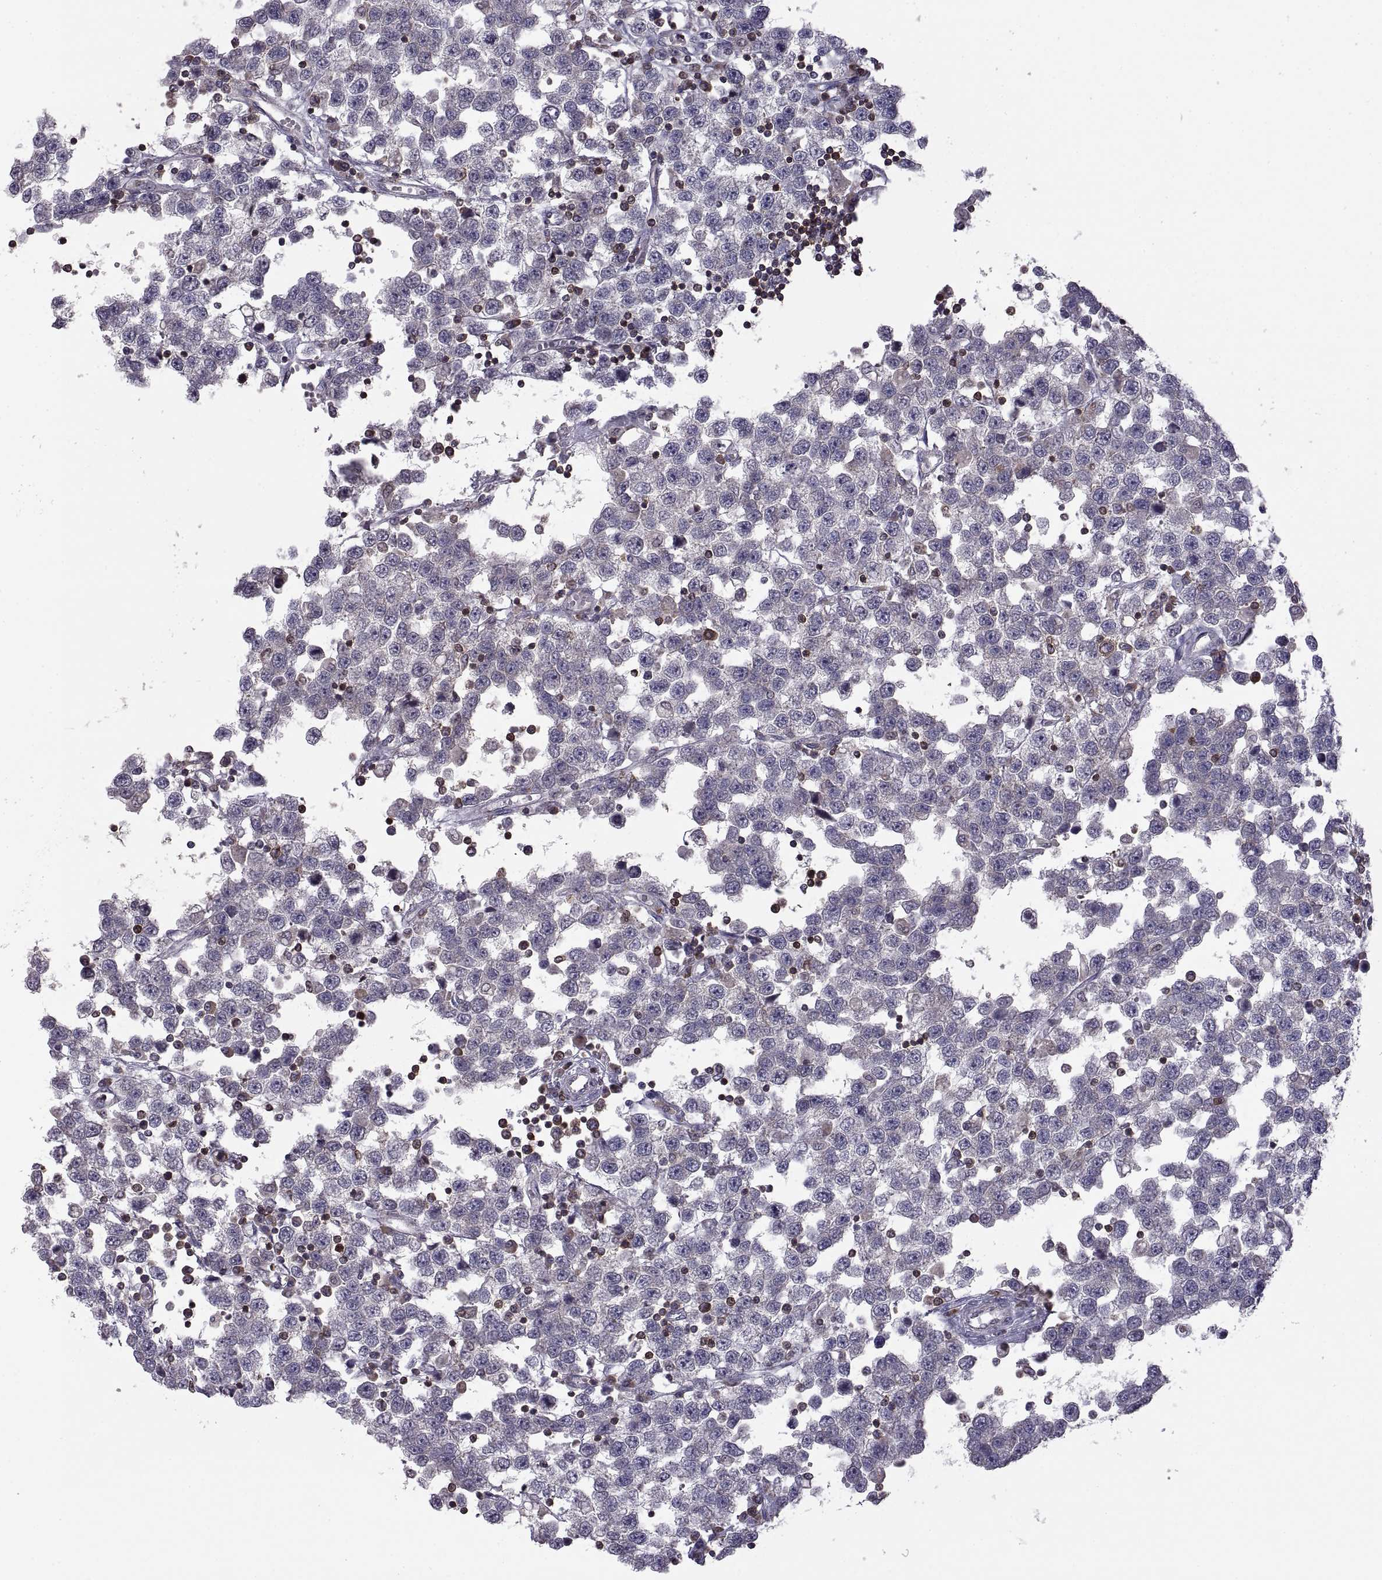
{"staining": {"intensity": "negative", "quantity": "none", "location": "none"}, "tissue": "testis cancer", "cell_type": "Tumor cells", "image_type": "cancer", "snomed": [{"axis": "morphology", "description": "Seminoma, NOS"}, {"axis": "topography", "description": "Testis"}], "caption": "This histopathology image is of testis seminoma stained with immunohistochemistry (IHC) to label a protein in brown with the nuclei are counter-stained blue. There is no positivity in tumor cells.", "gene": "EZR", "patient": {"sex": "male", "age": 34}}